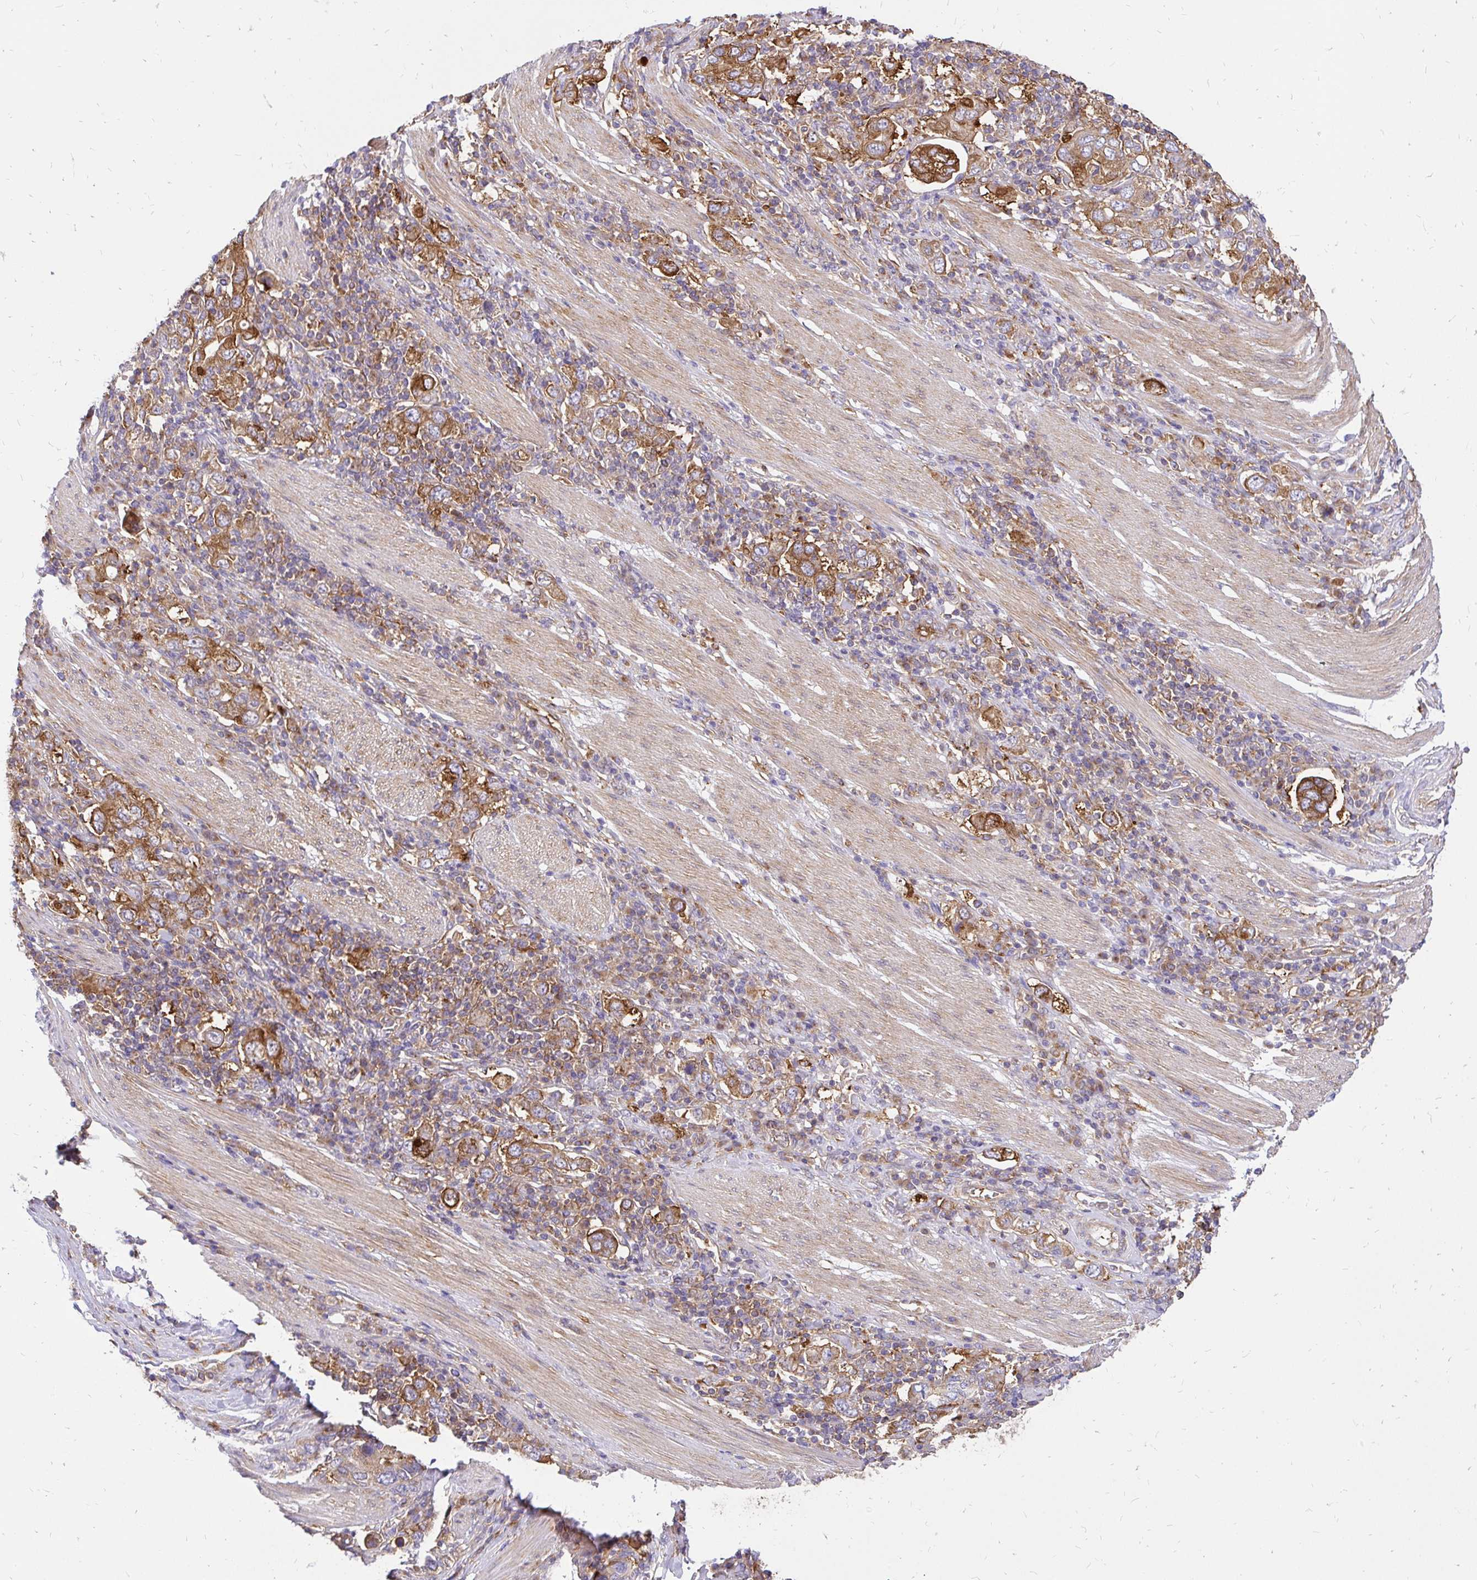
{"staining": {"intensity": "moderate", "quantity": ">75%", "location": "cytoplasmic/membranous"}, "tissue": "stomach cancer", "cell_type": "Tumor cells", "image_type": "cancer", "snomed": [{"axis": "morphology", "description": "Adenocarcinoma, NOS"}, {"axis": "topography", "description": "Stomach, upper"}, {"axis": "topography", "description": "Stomach"}], "caption": "IHC histopathology image of adenocarcinoma (stomach) stained for a protein (brown), which reveals medium levels of moderate cytoplasmic/membranous staining in about >75% of tumor cells.", "gene": "ABCB10", "patient": {"sex": "male", "age": 62}}